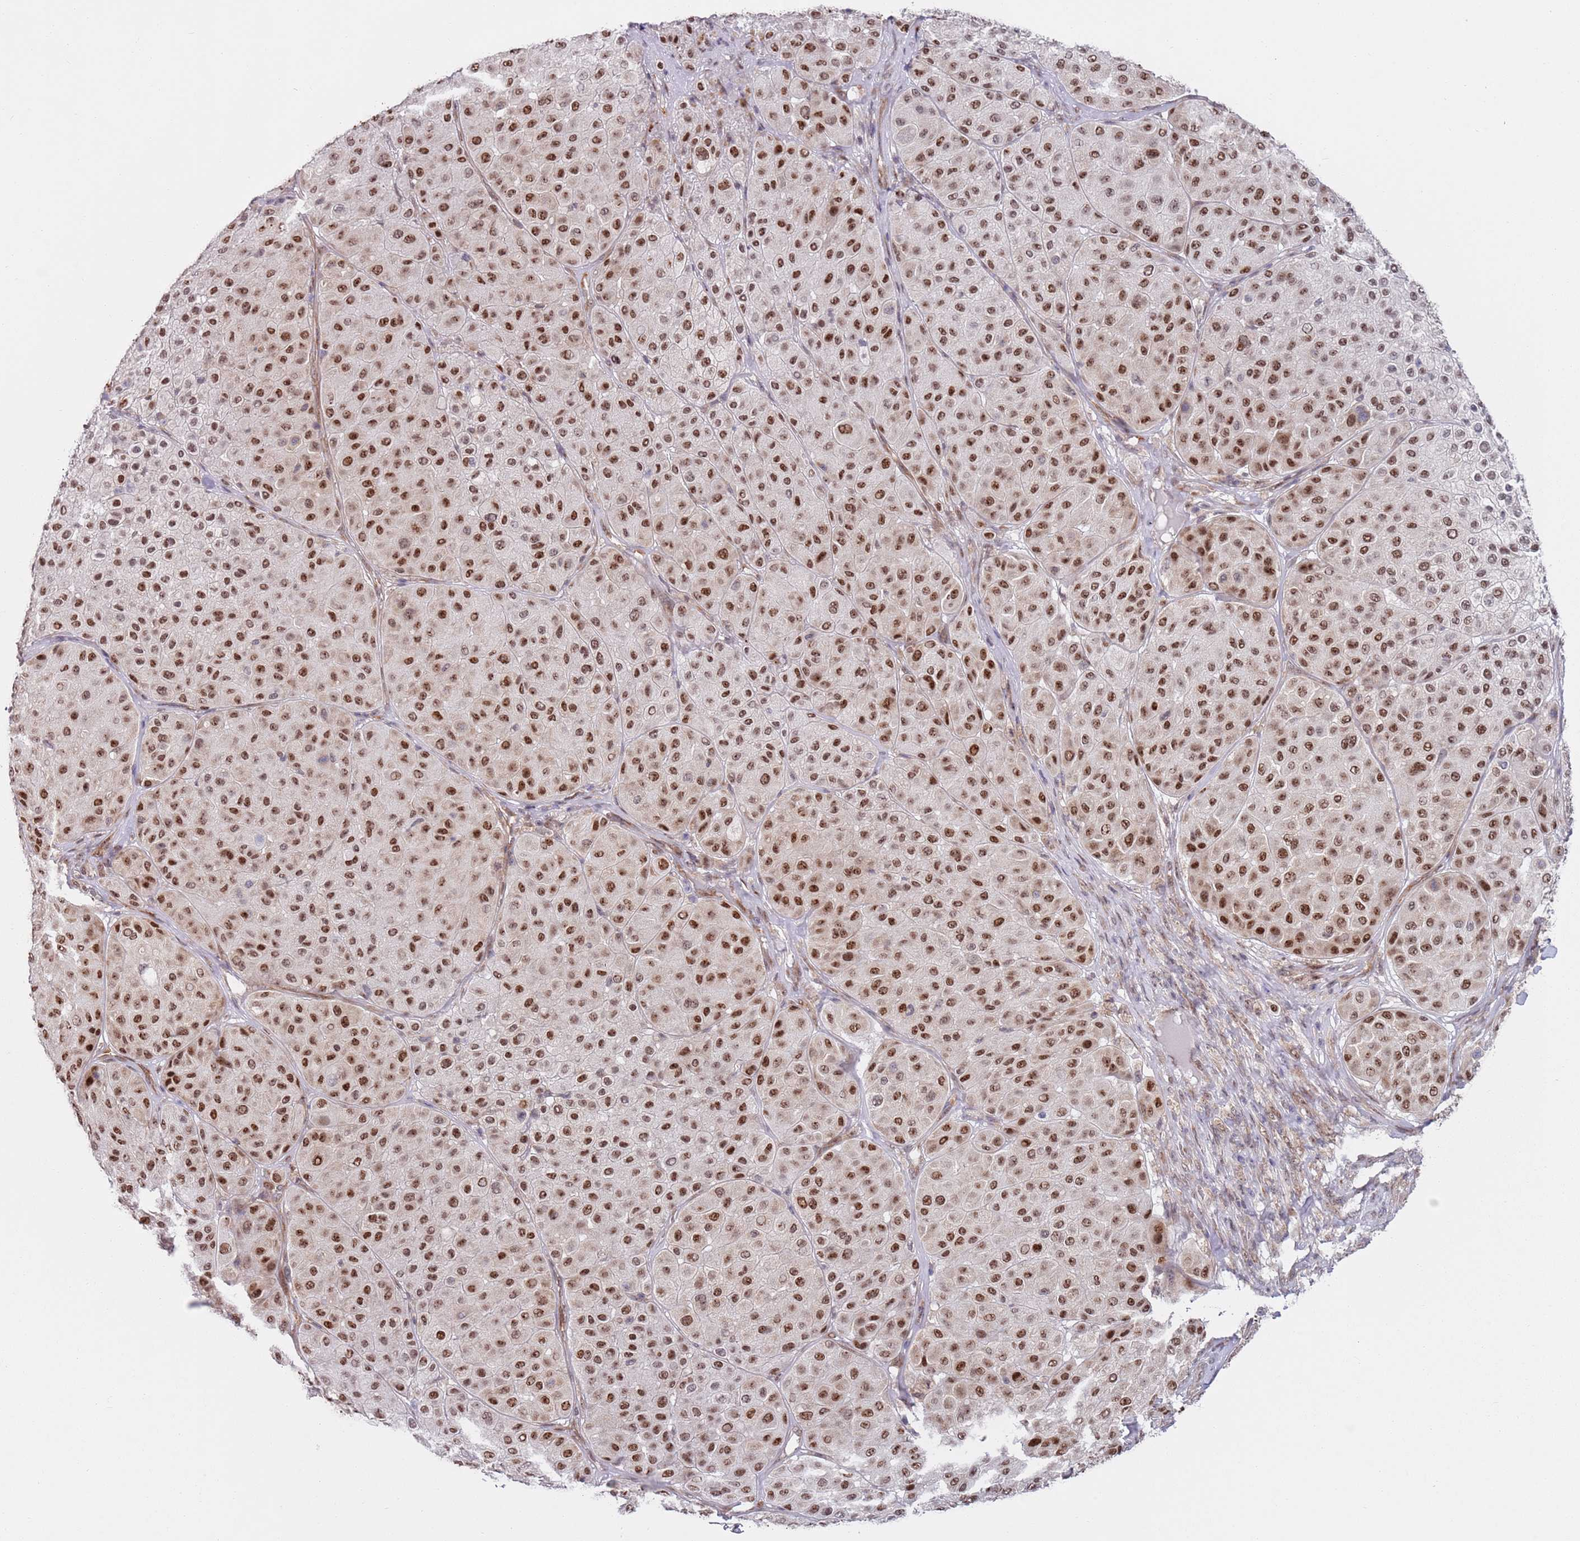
{"staining": {"intensity": "strong", "quantity": ">75%", "location": "nuclear"}, "tissue": "melanoma", "cell_type": "Tumor cells", "image_type": "cancer", "snomed": [{"axis": "morphology", "description": "Malignant melanoma, Metastatic site"}, {"axis": "topography", "description": "Smooth muscle"}], "caption": "Malignant melanoma (metastatic site) stained with a brown dye displays strong nuclear positive positivity in about >75% of tumor cells.", "gene": "SLC25A32", "patient": {"sex": "male", "age": 41}}